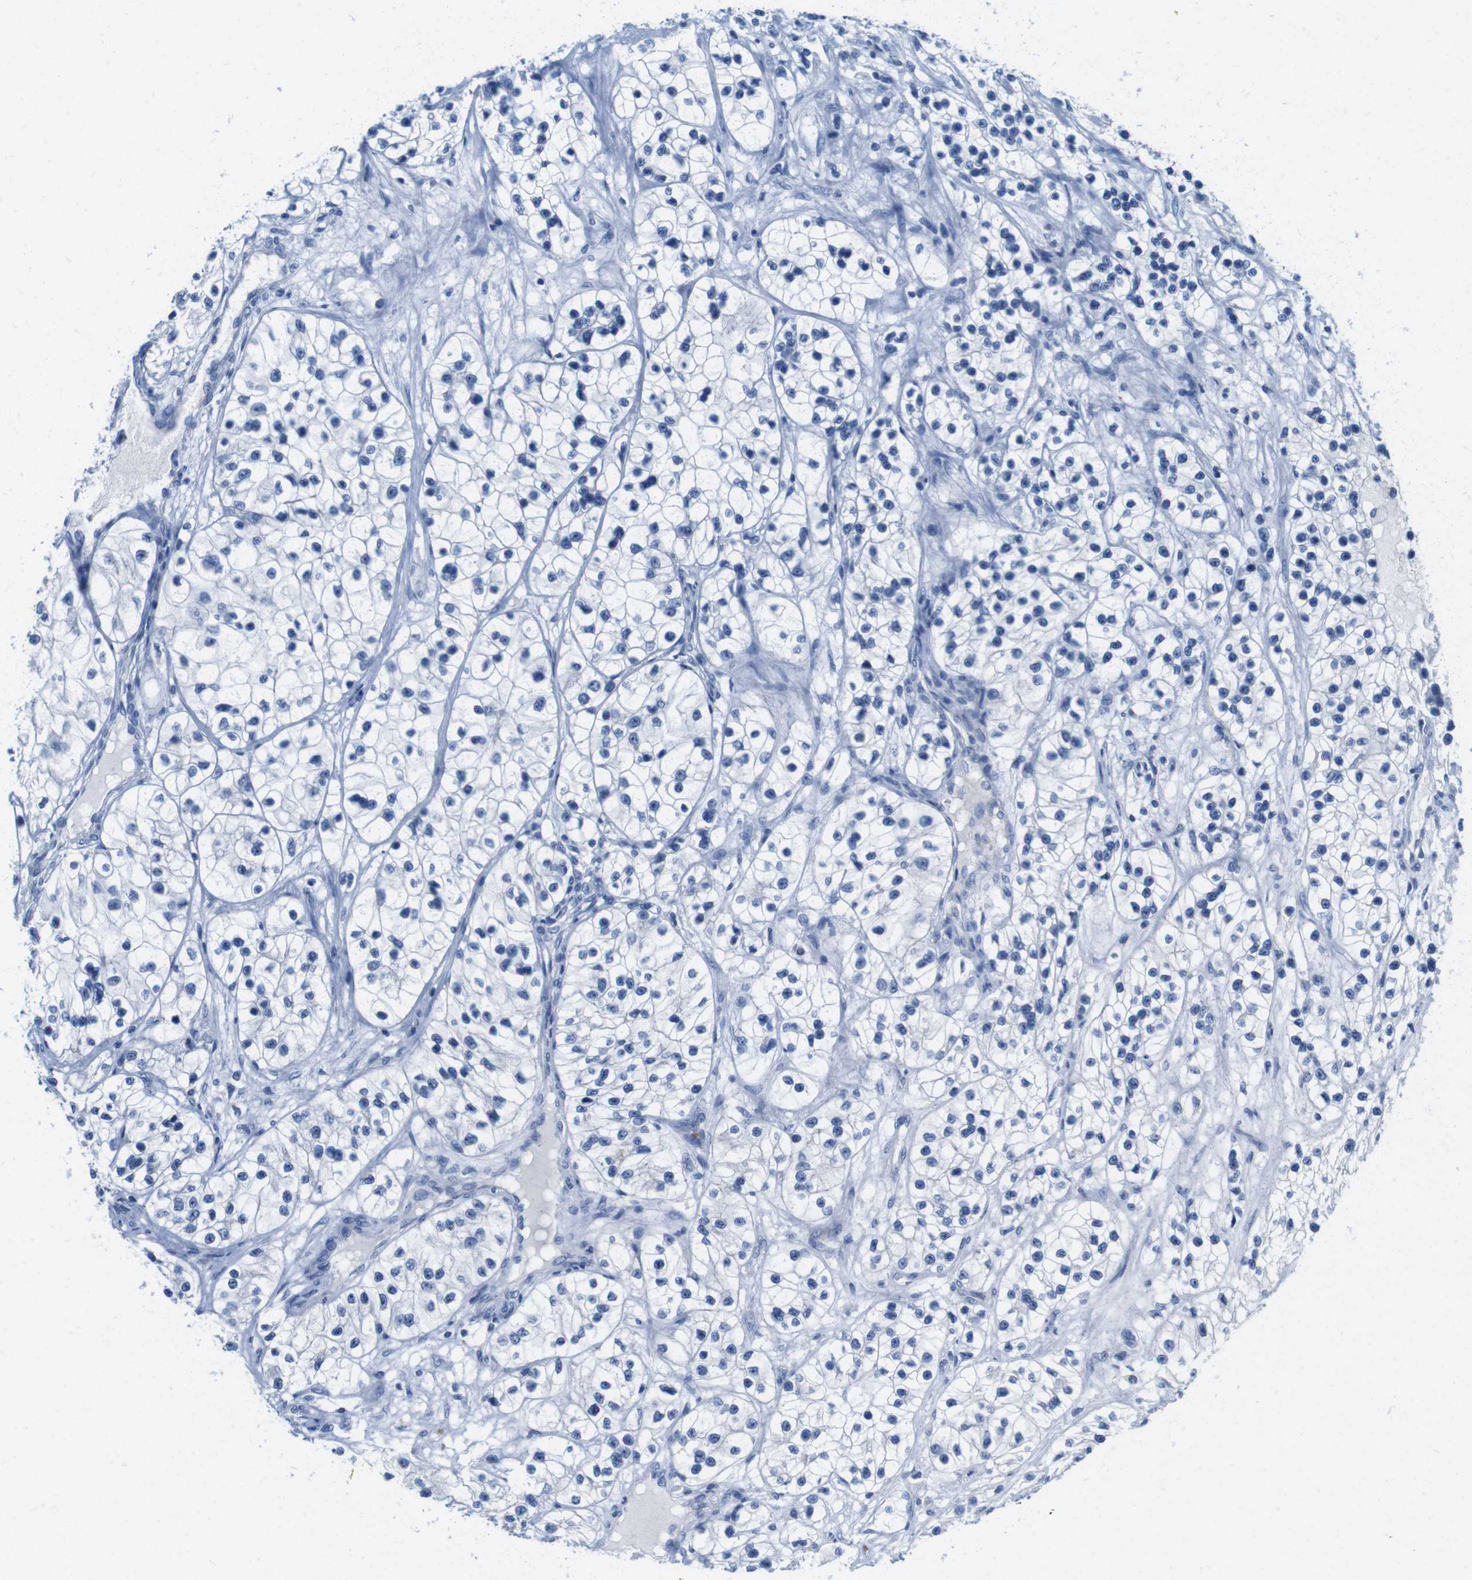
{"staining": {"intensity": "negative", "quantity": "none", "location": "none"}, "tissue": "renal cancer", "cell_type": "Tumor cells", "image_type": "cancer", "snomed": [{"axis": "morphology", "description": "Adenocarcinoma, NOS"}, {"axis": "topography", "description": "Kidney"}], "caption": "There is no significant staining in tumor cells of renal adenocarcinoma. (DAB immunohistochemistry (IHC) visualized using brightfield microscopy, high magnification).", "gene": "IGSF8", "patient": {"sex": "female", "age": 57}}